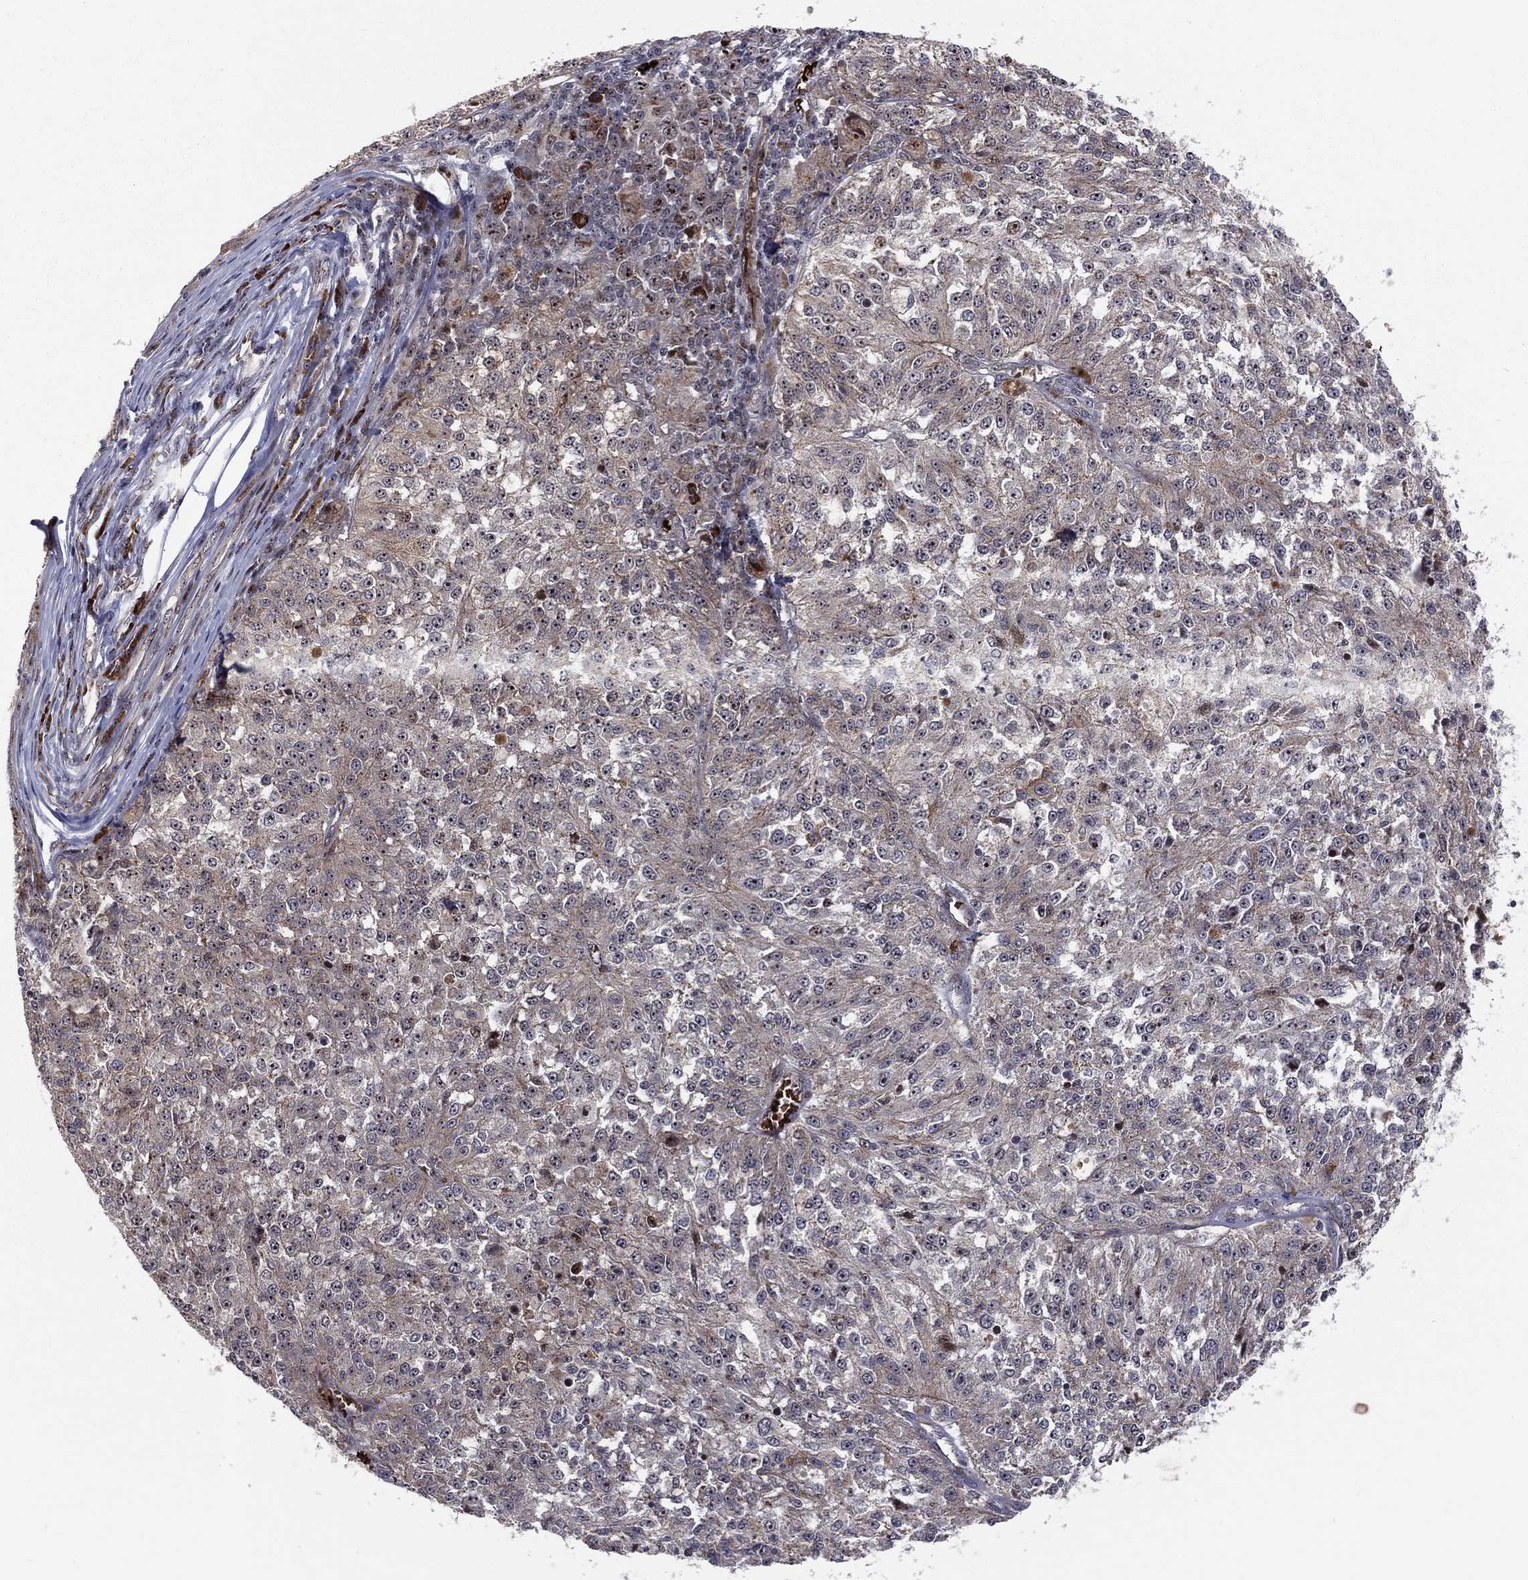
{"staining": {"intensity": "moderate", "quantity": "<25%", "location": "nuclear"}, "tissue": "melanoma", "cell_type": "Tumor cells", "image_type": "cancer", "snomed": [{"axis": "morphology", "description": "Malignant melanoma, Metastatic site"}, {"axis": "topography", "description": "Lymph node"}], "caption": "Approximately <25% of tumor cells in melanoma exhibit moderate nuclear protein positivity as visualized by brown immunohistochemical staining.", "gene": "VHL", "patient": {"sex": "female", "age": 64}}